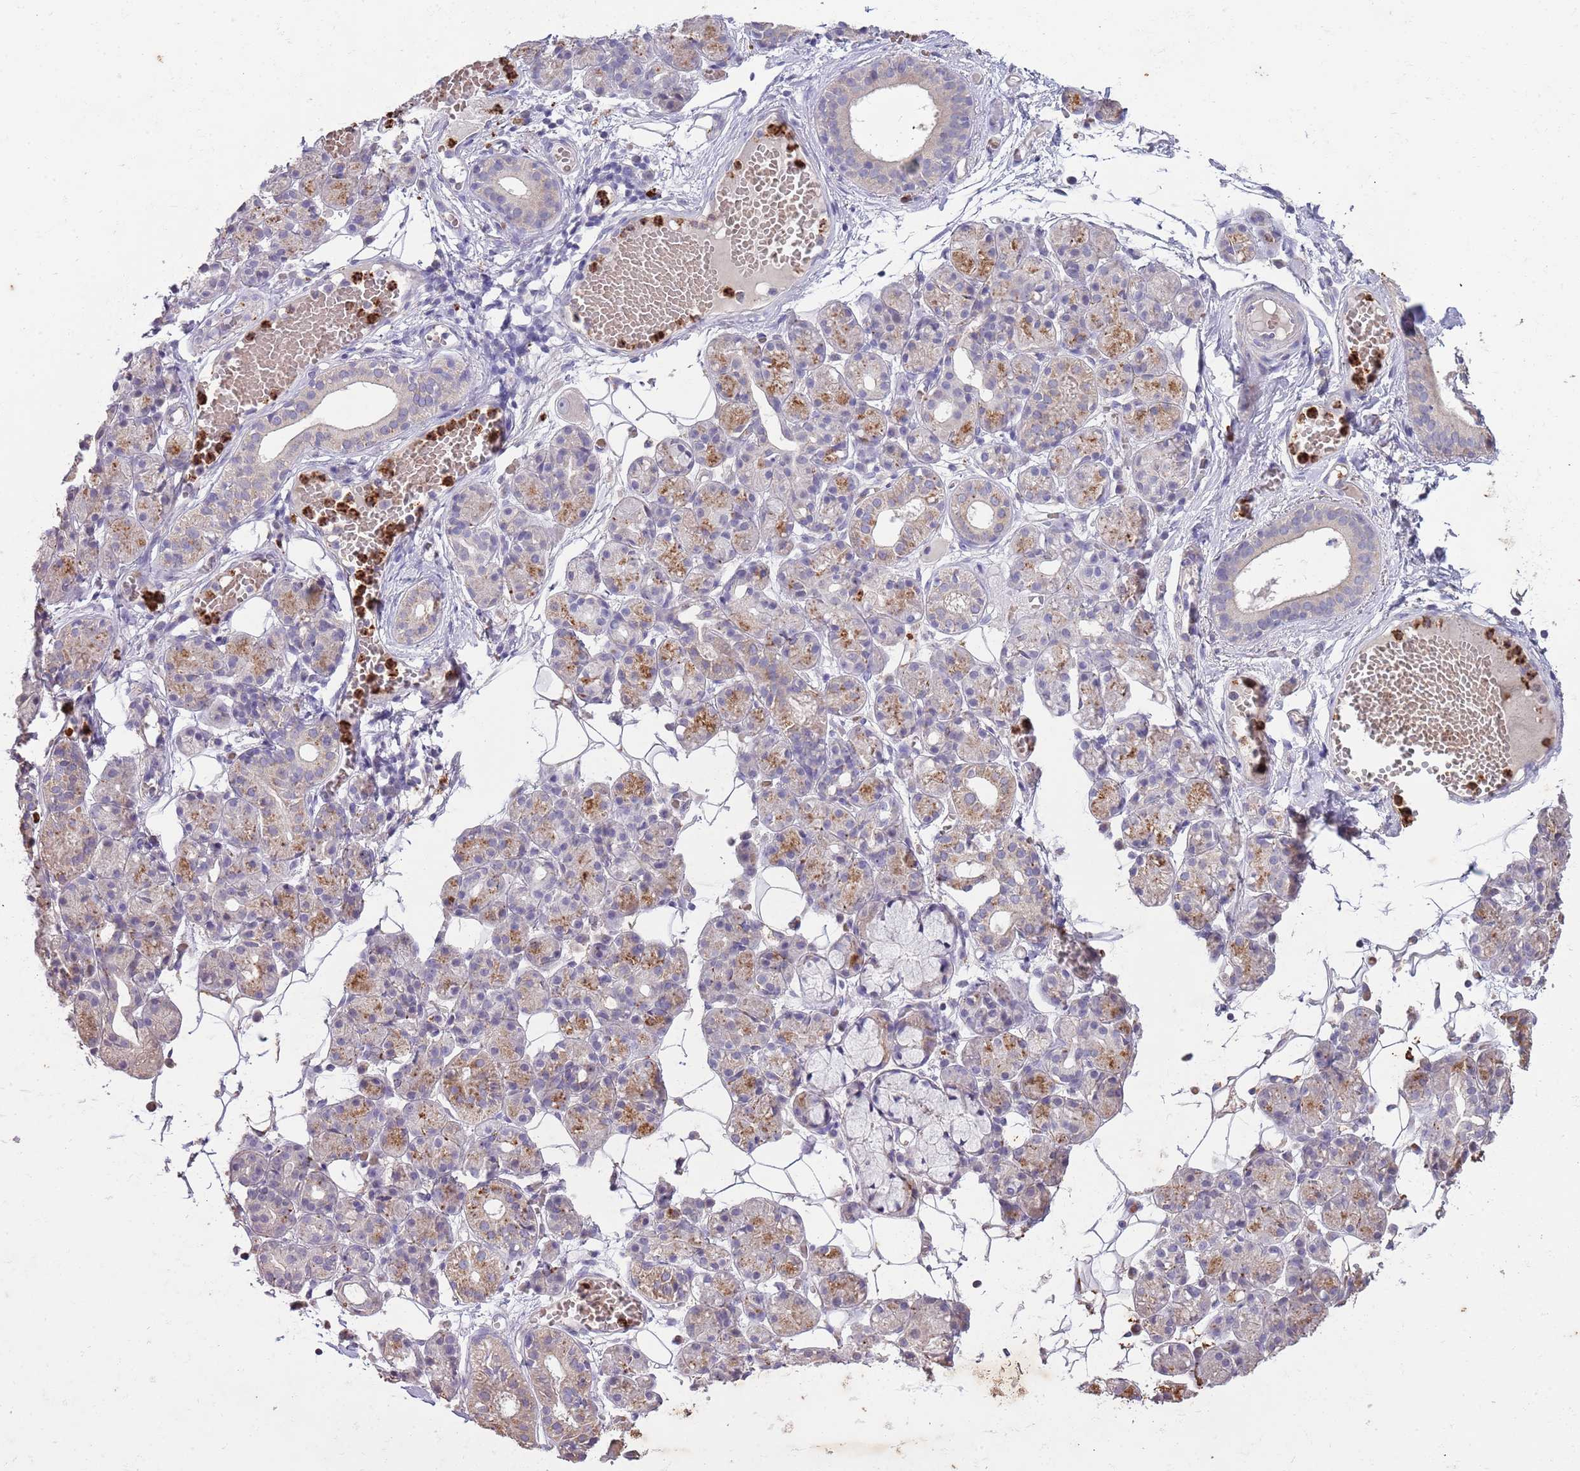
{"staining": {"intensity": "moderate", "quantity": "25%-75%", "location": "cytoplasmic/membranous"}, "tissue": "salivary gland", "cell_type": "Glandular cells", "image_type": "normal", "snomed": [{"axis": "morphology", "description": "Normal tissue, NOS"}, {"axis": "topography", "description": "Salivary gland"}], "caption": "DAB (3,3'-diaminobenzidine) immunohistochemical staining of normal human salivary gland reveals moderate cytoplasmic/membranous protein staining in about 25%-75% of glandular cells.", "gene": "P2RY13", "patient": {"sex": "male", "age": 63}}